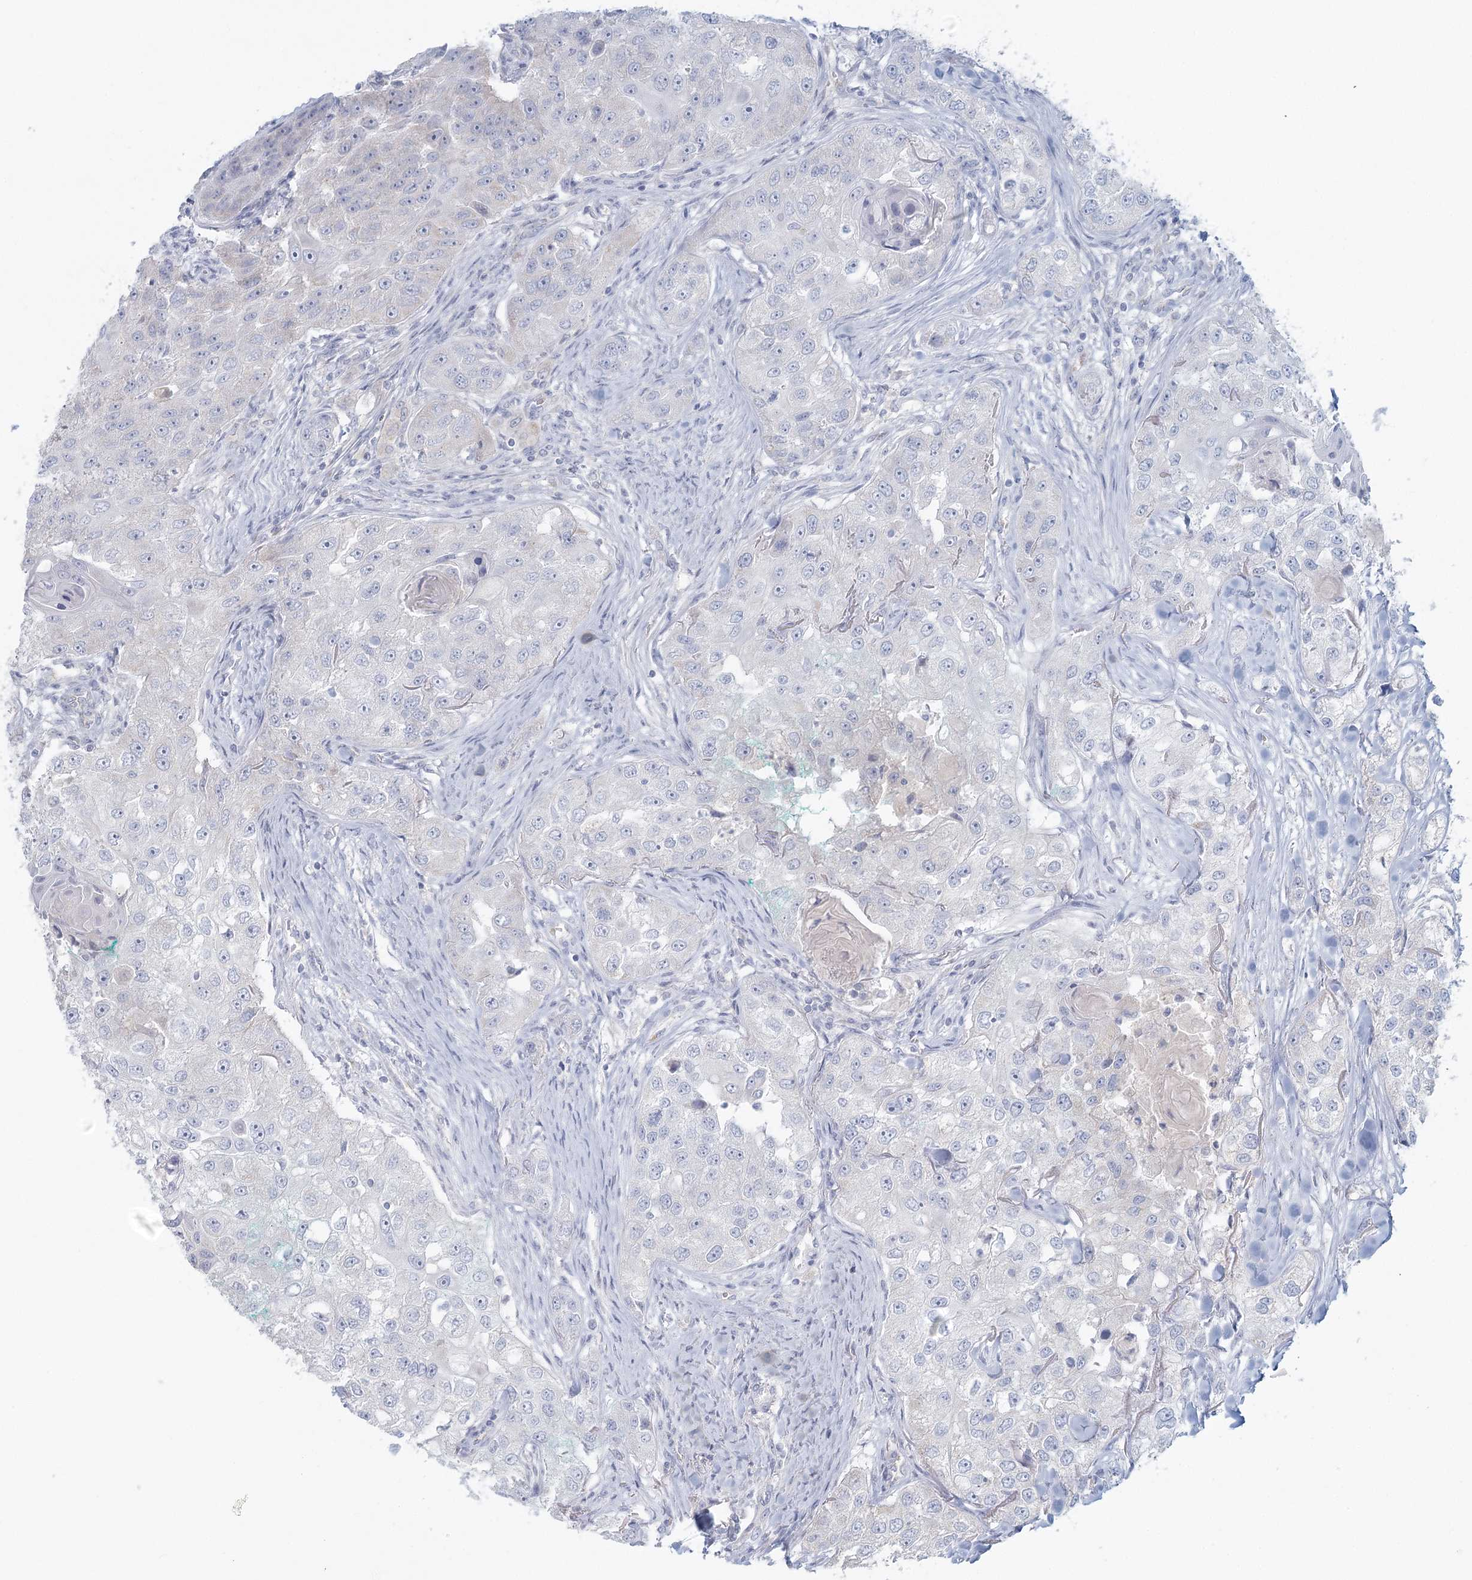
{"staining": {"intensity": "negative", "quantity": "none", "location": "none"}, "tissue": "head and neck cancer", "cell_type": "Tumor cells", "image_type": "cancer", "snomed": [{"axis": "morphology", "description": "Normal tissue, NOS"}, {"axis": "morphology", "description": "Squamous cell carcinoma, NOS"}, {"axis": "topography", "description": "Skeletal muscle"}, {"axis": "topography", "description": "Head-Neck"}], "caption": "Squamous cell carcinoma (head and neck) was stained to show a protein in brown. There is no significant positivity in tumor cells.", "gene": "BPHL", "patient": {"sex": "male", "age": 51}}